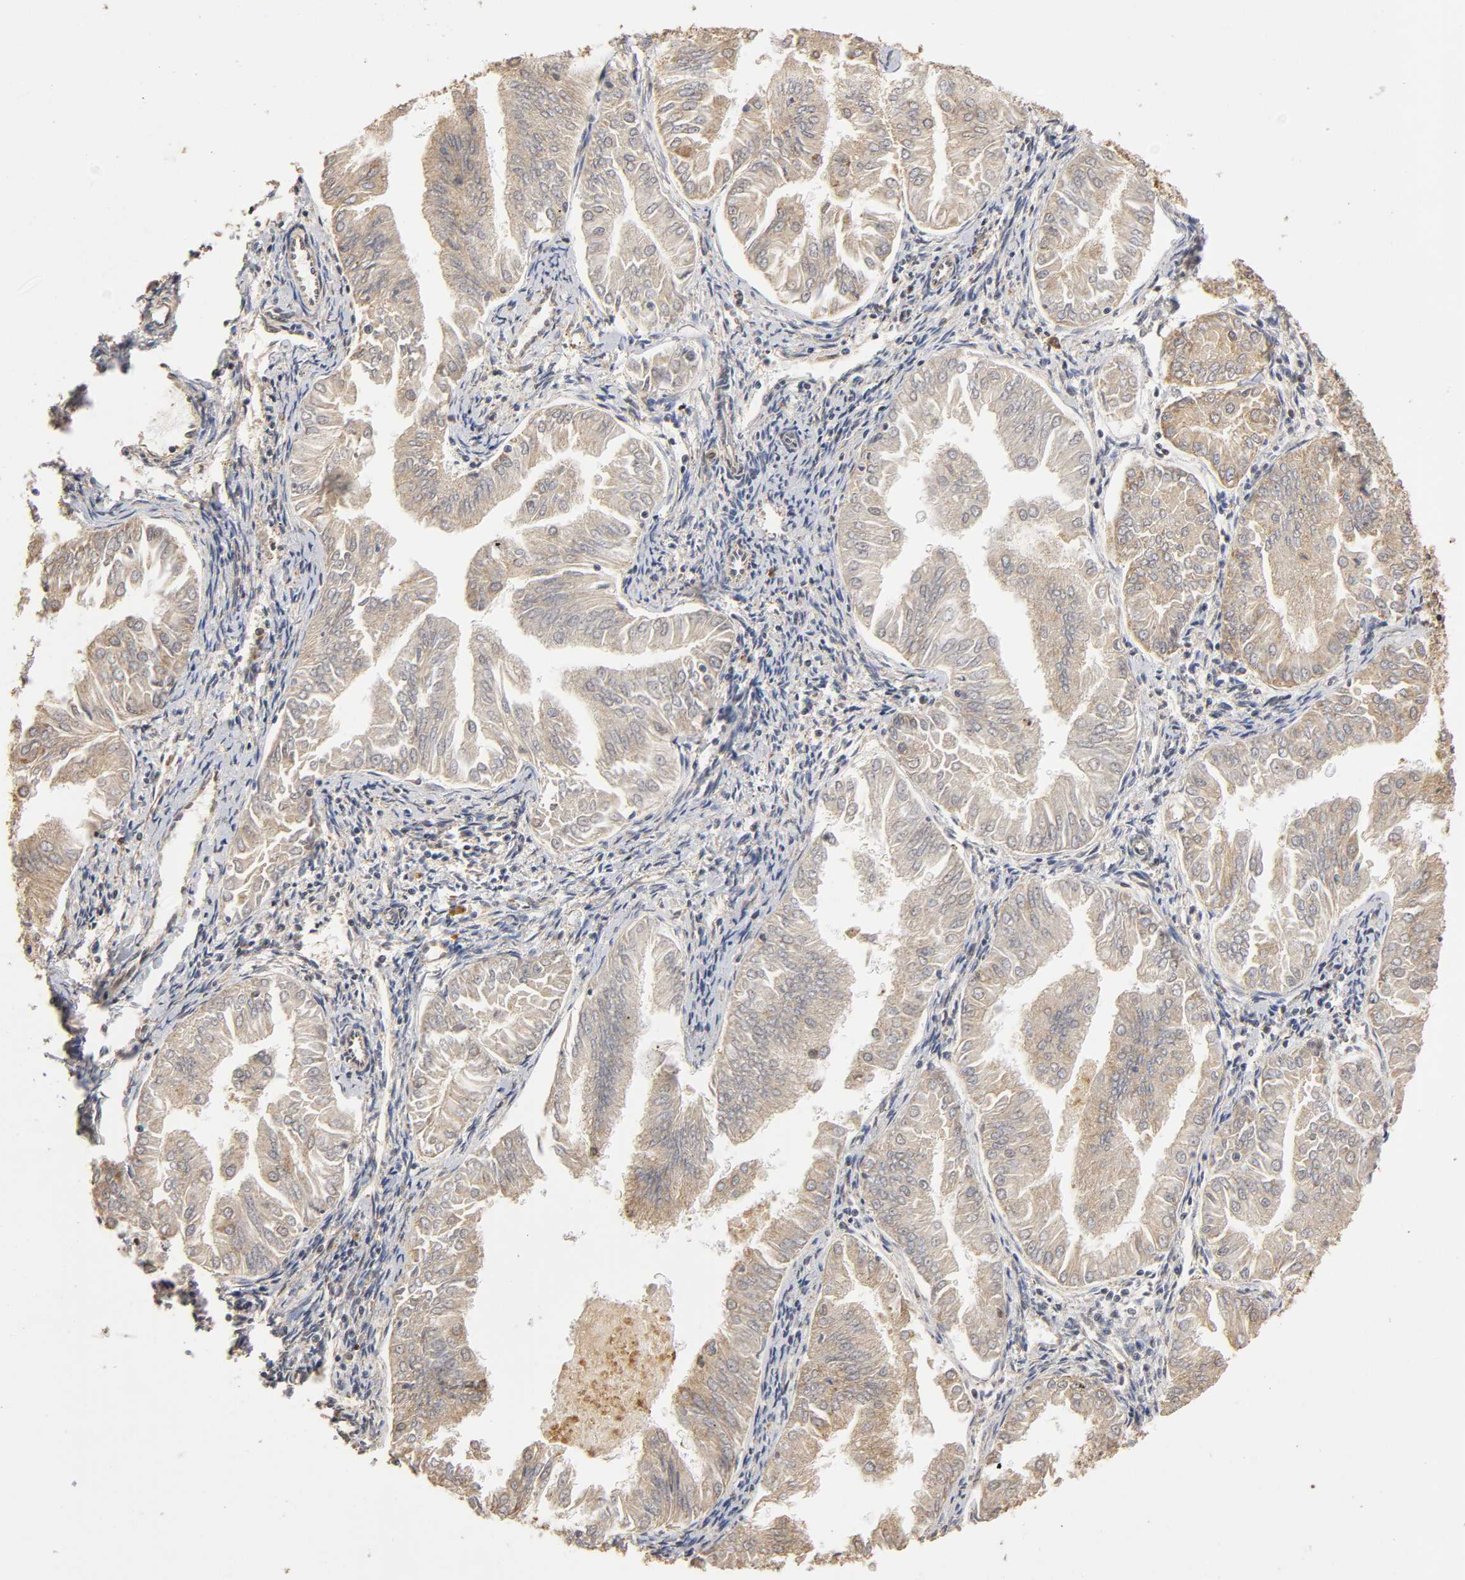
{"staining": {"intensity": "moderate", "quantity": ">75%", "location": "cytoplasmic/membranous"}, "tissue": "endometrial cancer", "cell_type": "Tumor cells", "image_type": "cancer", "snomed": [{"axis": "morphology", "description": "Adenocarcinoma, NOS"}, {"axis": "topography", "description": "Endometrium"}], "caption": "Immunohistochemistry (IHC) of human endometrial cancer shows medium levels of moderate cytoplasmic/membranous expression in about >75% of tumor cells.", "gene": "RNF122", "patient": {"sex": "female", "age": 53}}